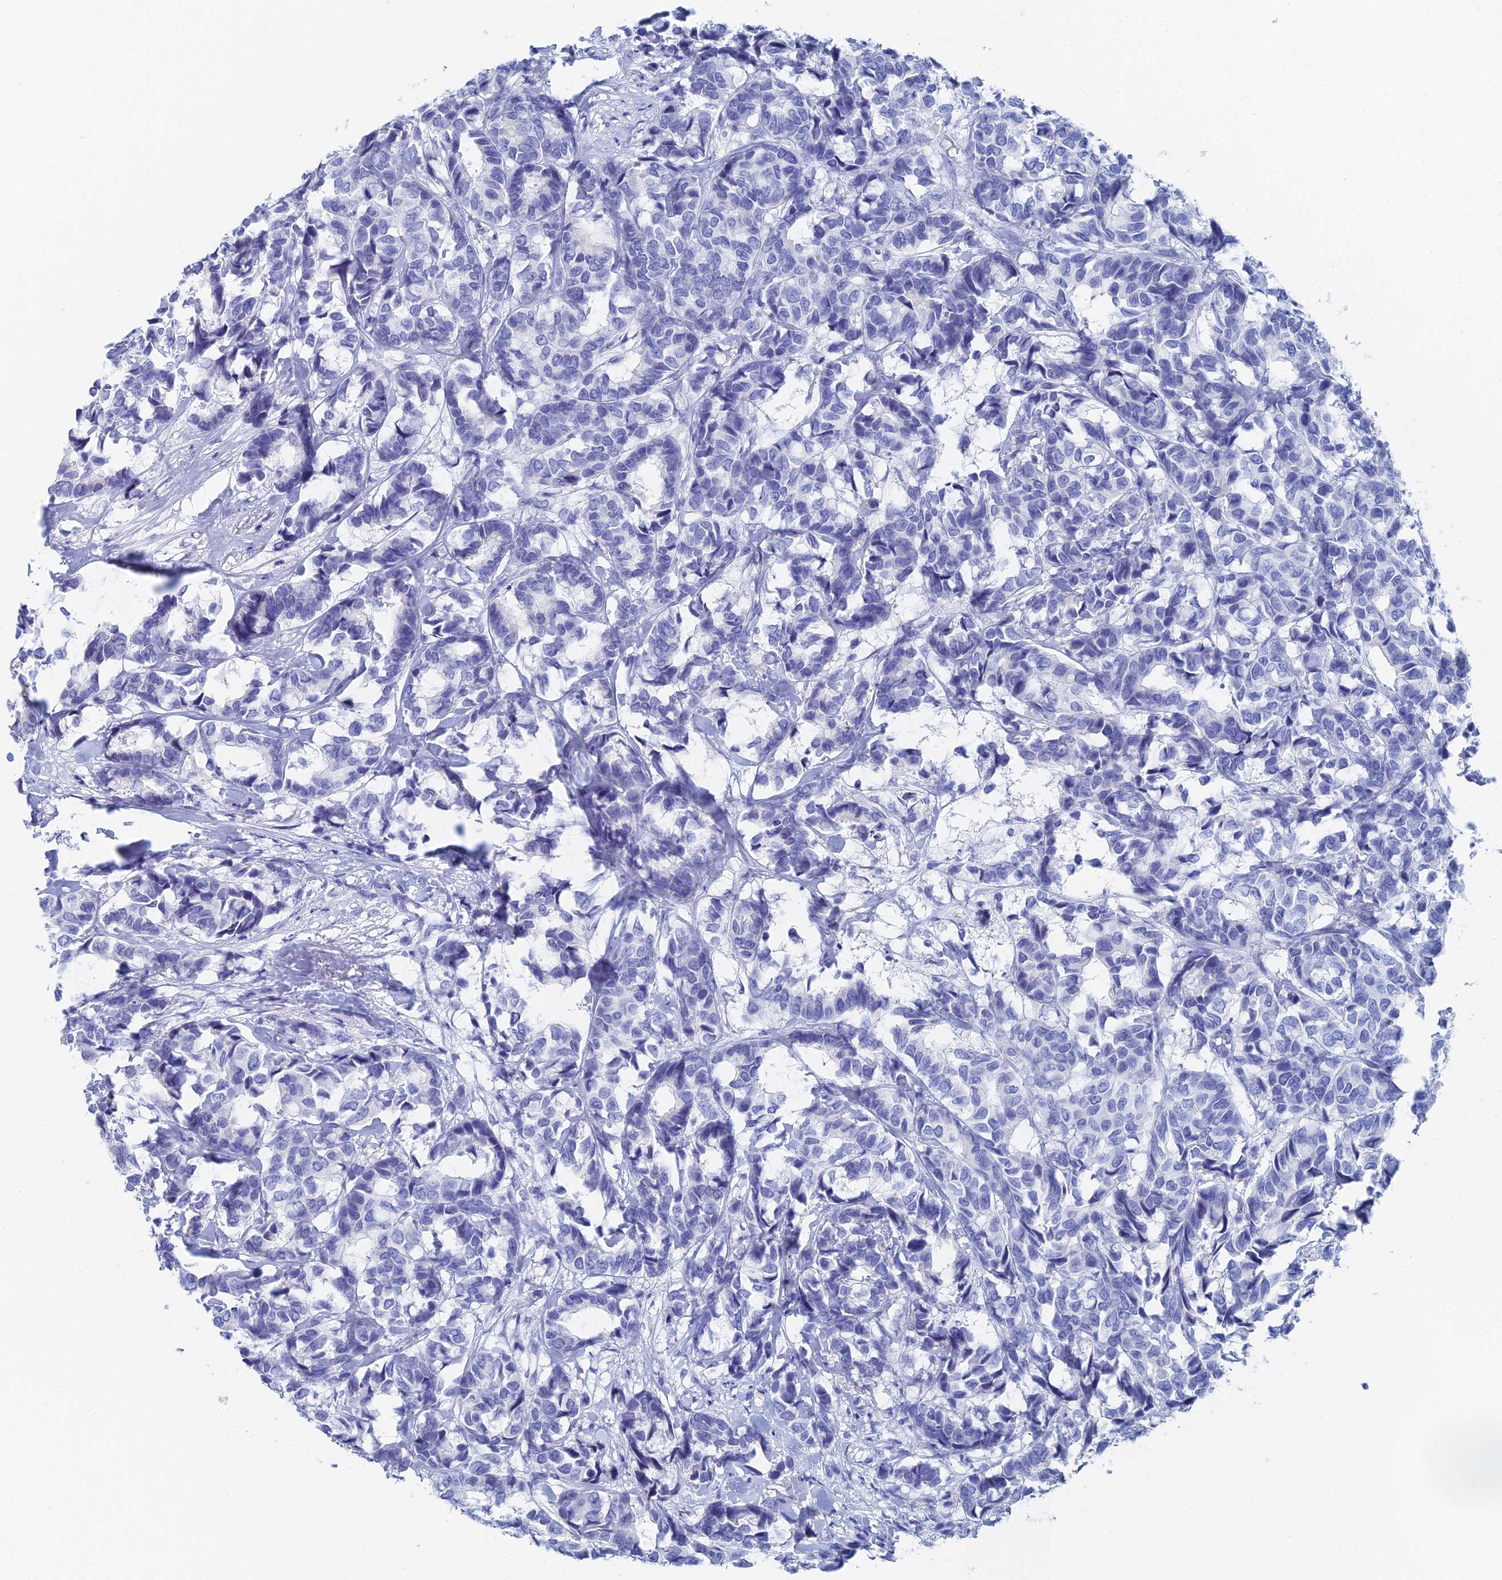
{"staining": {"intensity": "negative", "quantity": "none", "location": "none"}, "tissue": "breast cancer", "cell_type": "Tumor cells", "image_type": "cancer", "snomed": [{"axis": "morphology", "description": "Normal tissue, NOS"}, {"axis": "morphology", "description": "Duct carcinoma"}, {"axis": "topography", "description": "Breast"}], "caption": "Immunohistochemical staining of human intraductal carcinoma (breast) shows no significant staining in tumor cells.", "gene": "KCNK18", "patient": {"sex": "female", "age": 87}}